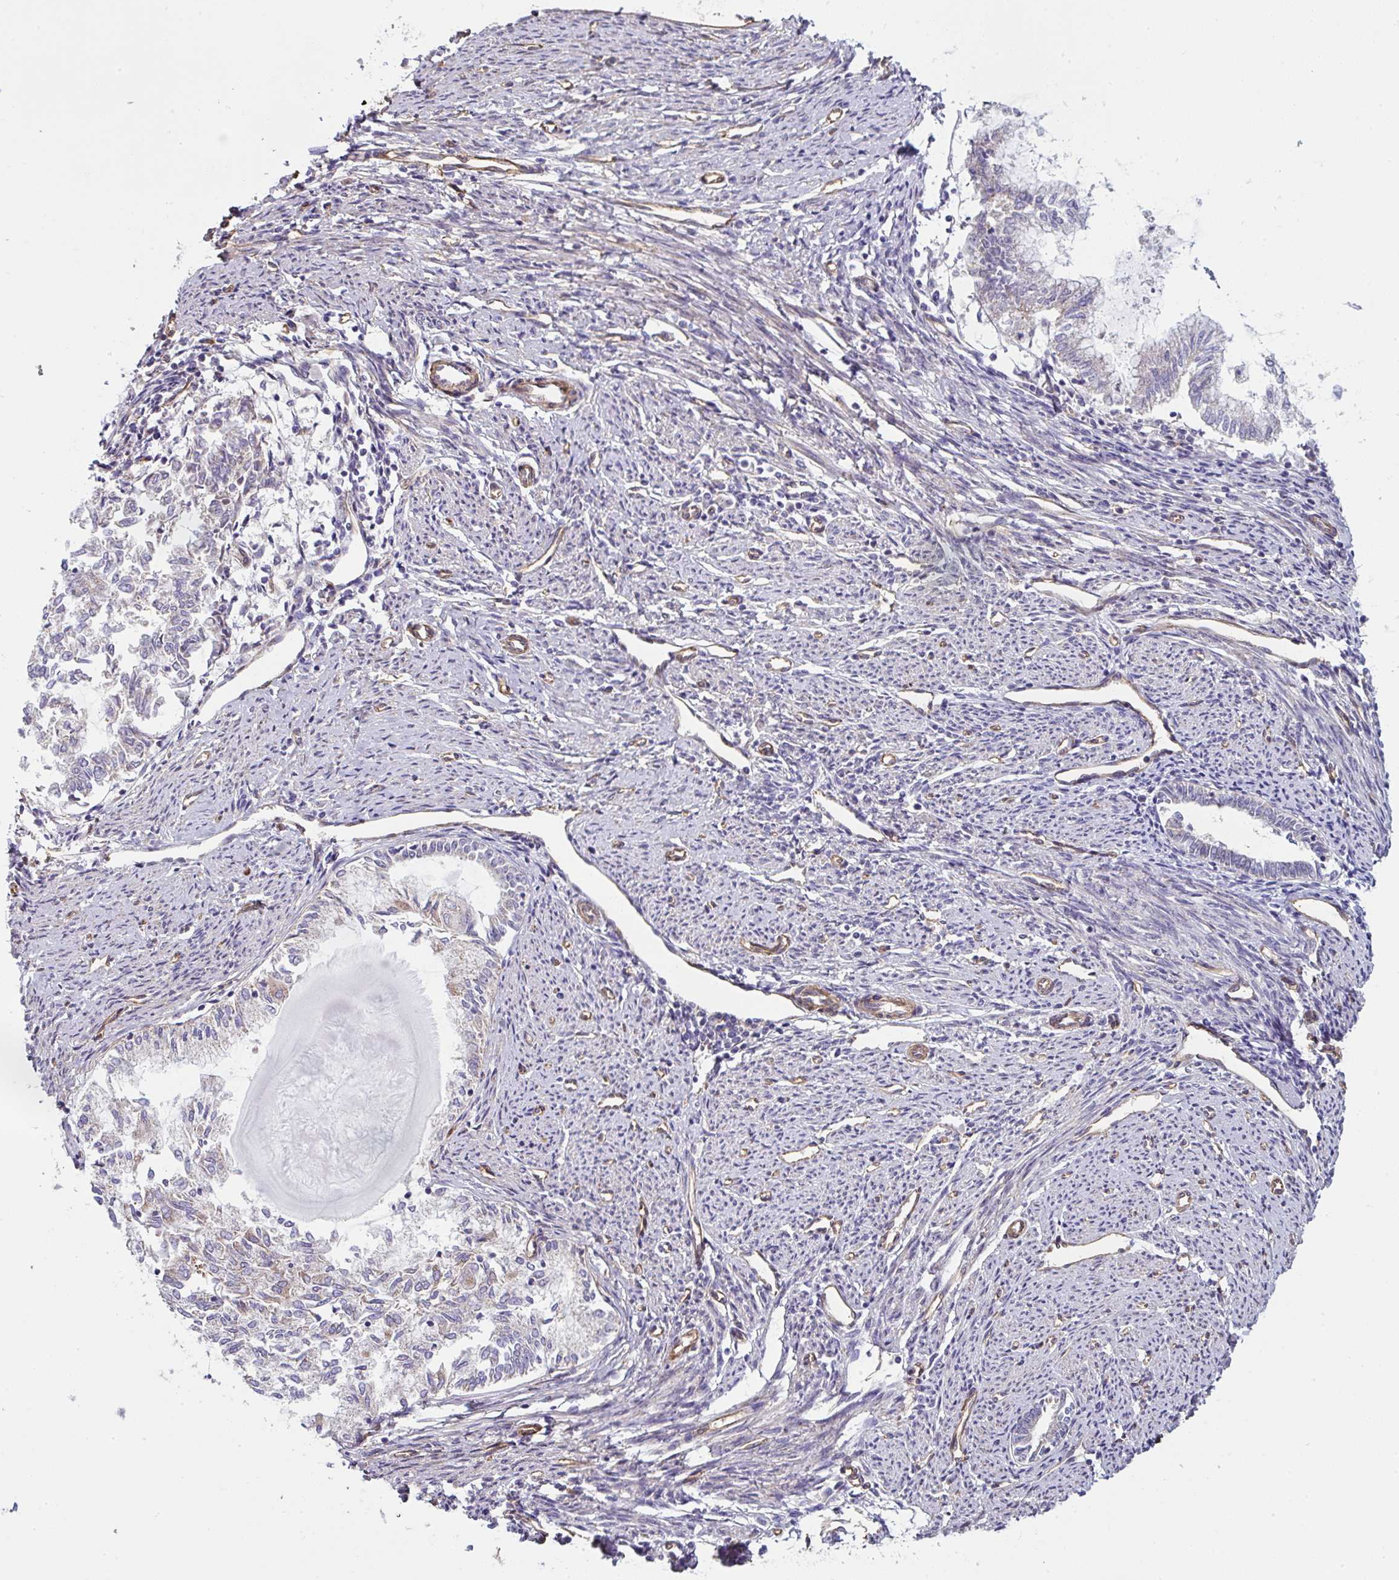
{"staining": {"intensity": "weak", "quantity": "<25%", "location": "cytoplasmic/membranous"}, "tissue": "endometrial cancer", "cell_type": "Tumor cells", "image_type": "cancer", "snomed": [{"axis": "morphology", "description": "Adenocarcinoma, NOS"}, {"axis": "topography", "description": "Endometrium"}], "caption": "DAB (3,3'-diaminobenzidine) immunohistochemical staining of adenocarcinoma (endometrial) demonstrates no significant staining in tumor cells.", "gene": "ANKUB1", "patient": {"sex": "female", "age": 79}}